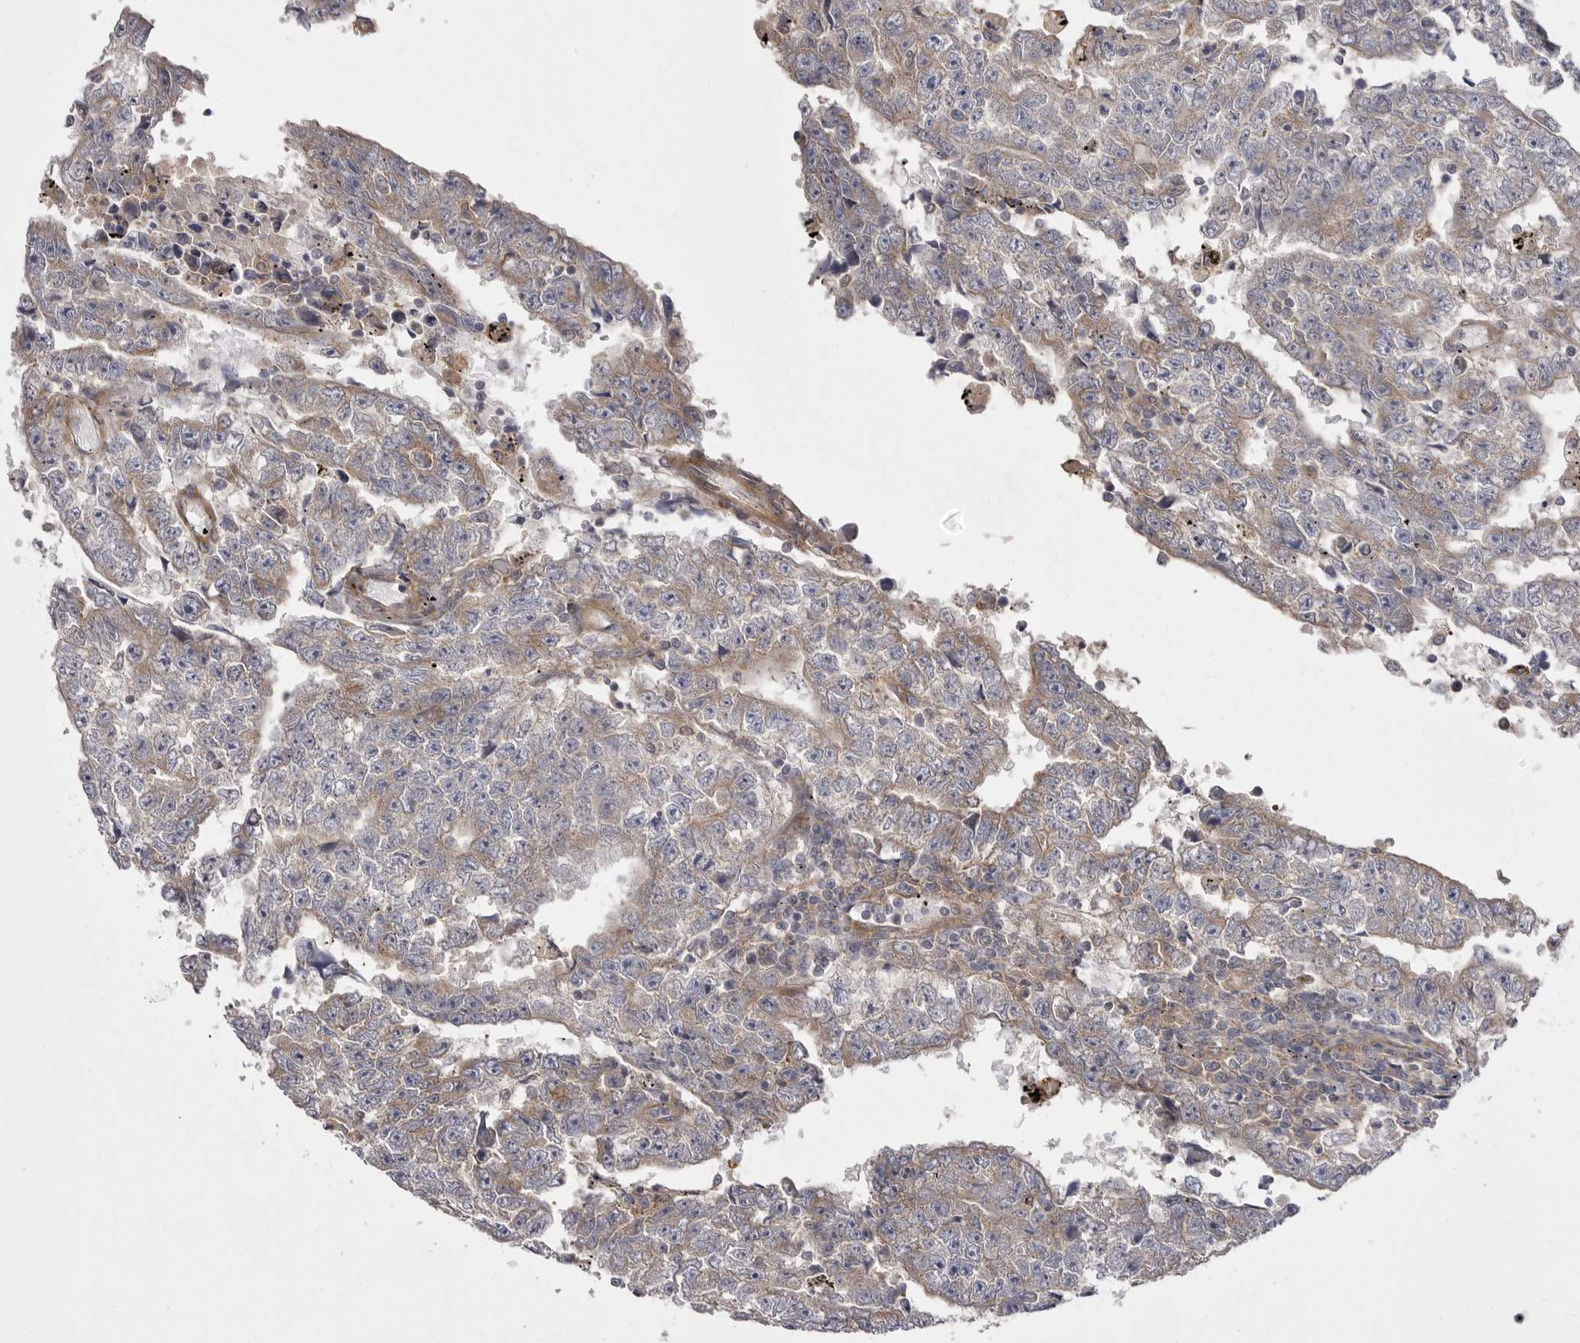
{"staining": {"intensity": "weak", "quantity": "25%-75%", "location": "cytoplasmic/membranous"}, "tissue": "testis cancer", "cell_type": "Tumor cells", "image_type": "cancer", "snomed": [{"axis": "morphology", "description": "Carcinoma, Embryonal, NOS"}, {"axis": "topography", "description": "Testis"}], "caption": "Protein expression by immunohistochemistry (IHC) demonstrates weak cytoplasmic/membranous positivity in approximately 25%-75% of tumor cells in testis embryonal carcinoma.", "gene": "OSBPL9", "patient": {"sex": "male", "age": 25}}